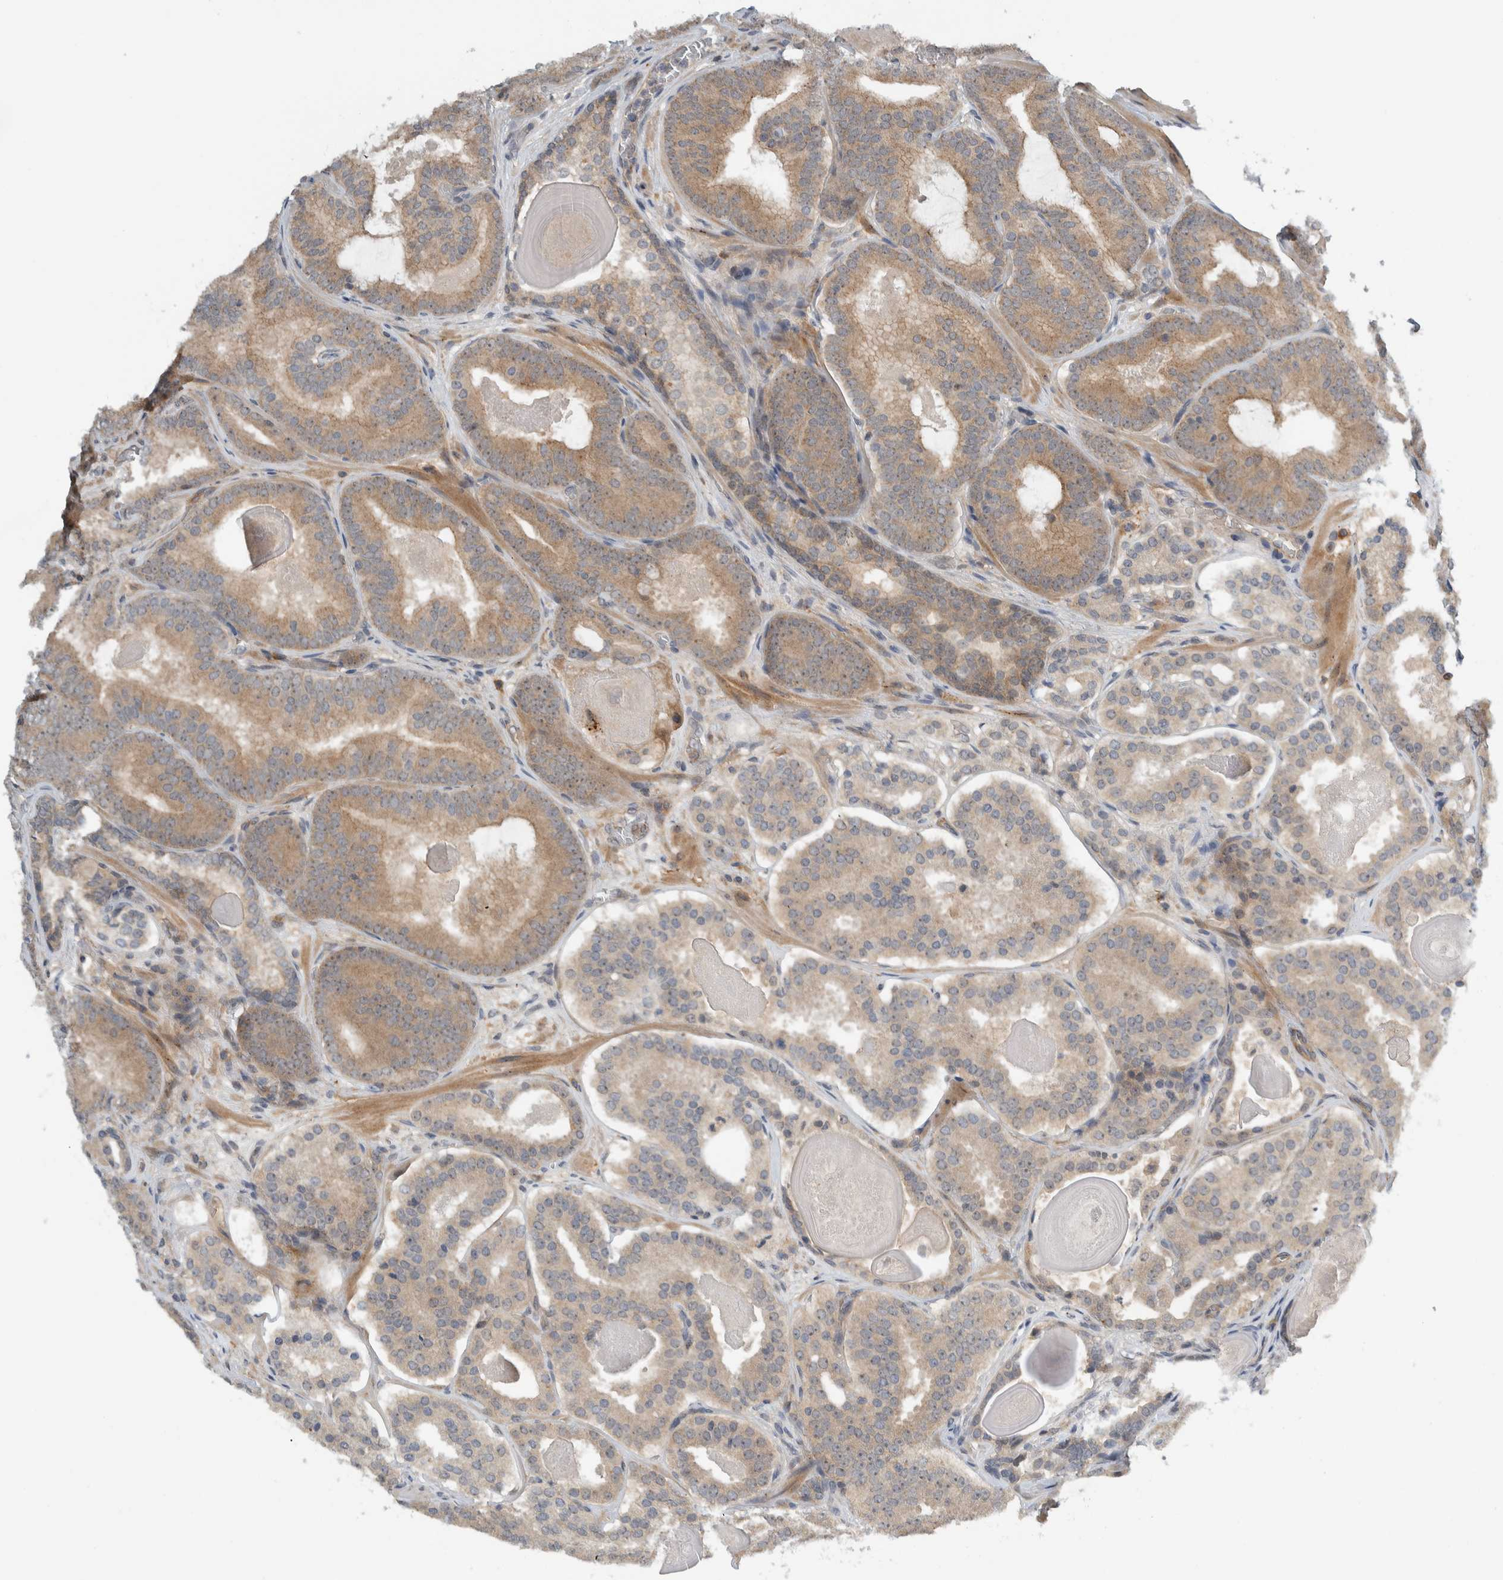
{"staining": {"intensity": "weak", "quantity": ">75%", "location": "cytoplasmic/membranous,nuclear"}, "tissue": "prostate cancer", "cell_type": "Tumor cells", "image_type": "cancer", "snomed": [{"axis": "morphology", "description": "Adenocarcinoma, High grade"}, {"axis": "topography", "description": "Prostate"}], "caption": "Weak cytoplasmic/membranous and nuclear expression is appreciated in about >75% of tumor cells in prostate adenocarcinoma (high-grade). The staining is performed using DAB brown chromogen to label protein expression. The nuclei are counter-stained blue using hematoxylin.", "gene": "MPRIP", "patient": {"sex": "male", "age": 60}}